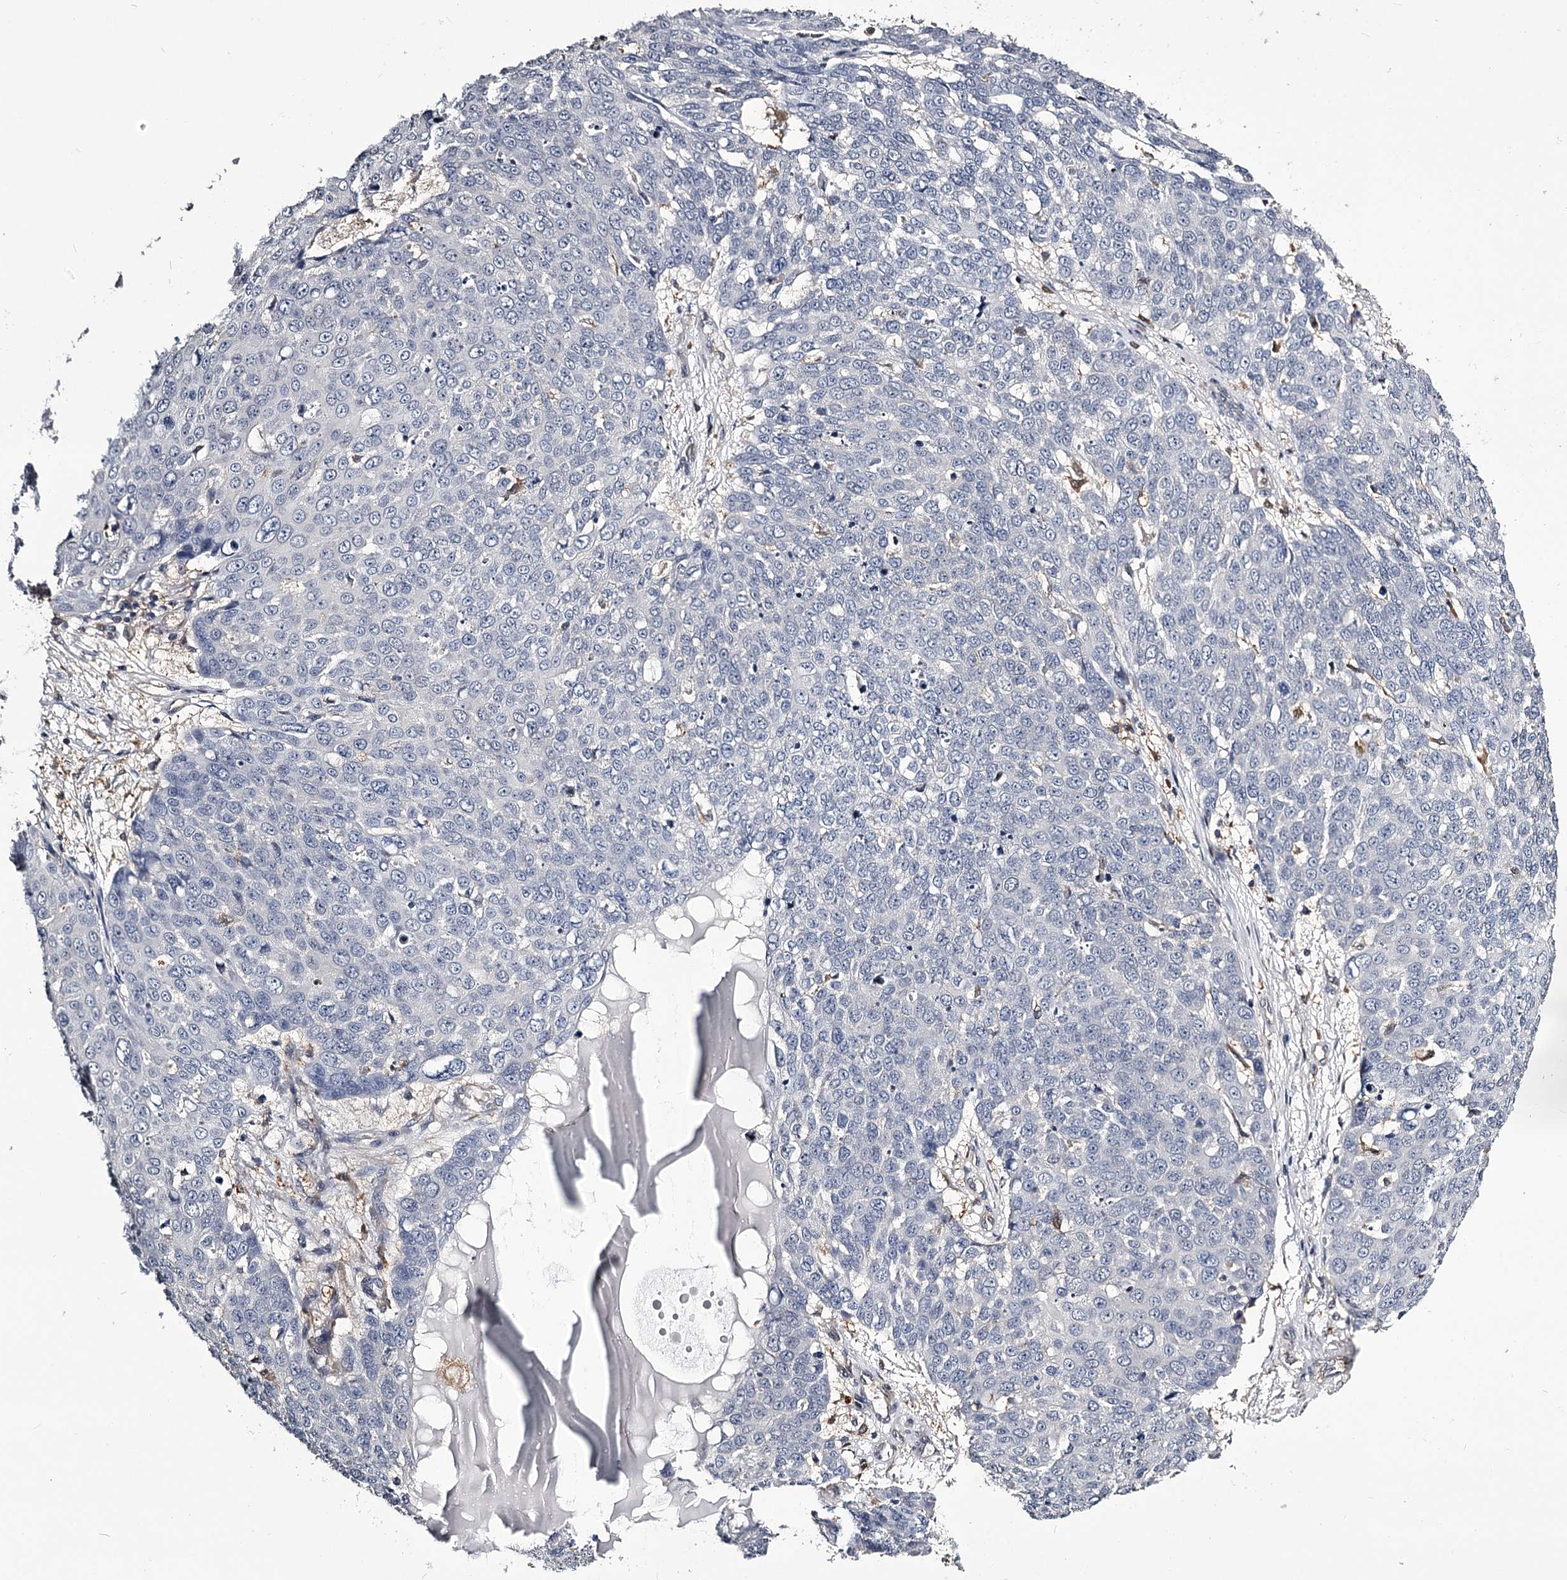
{"staining": {"intensity": "negative", "quantity": "none", "location": "none"}, "tissue": "skin cancer", "cell_type": "Tumor cells", "image_type": "cancer", "snomed": [{"axis": "morphology", "description": "Squamous cell carcinoma, NOS"}, {"axis": "topography", "description": "Skin"}], "caption": "Human skin squamous cell carcinoma stained for a protein using immunohistochemistry exhibits no positivity in tumor cells.", "gene": "GSTO1", "patient": {"sex": "male", "age": 71}}